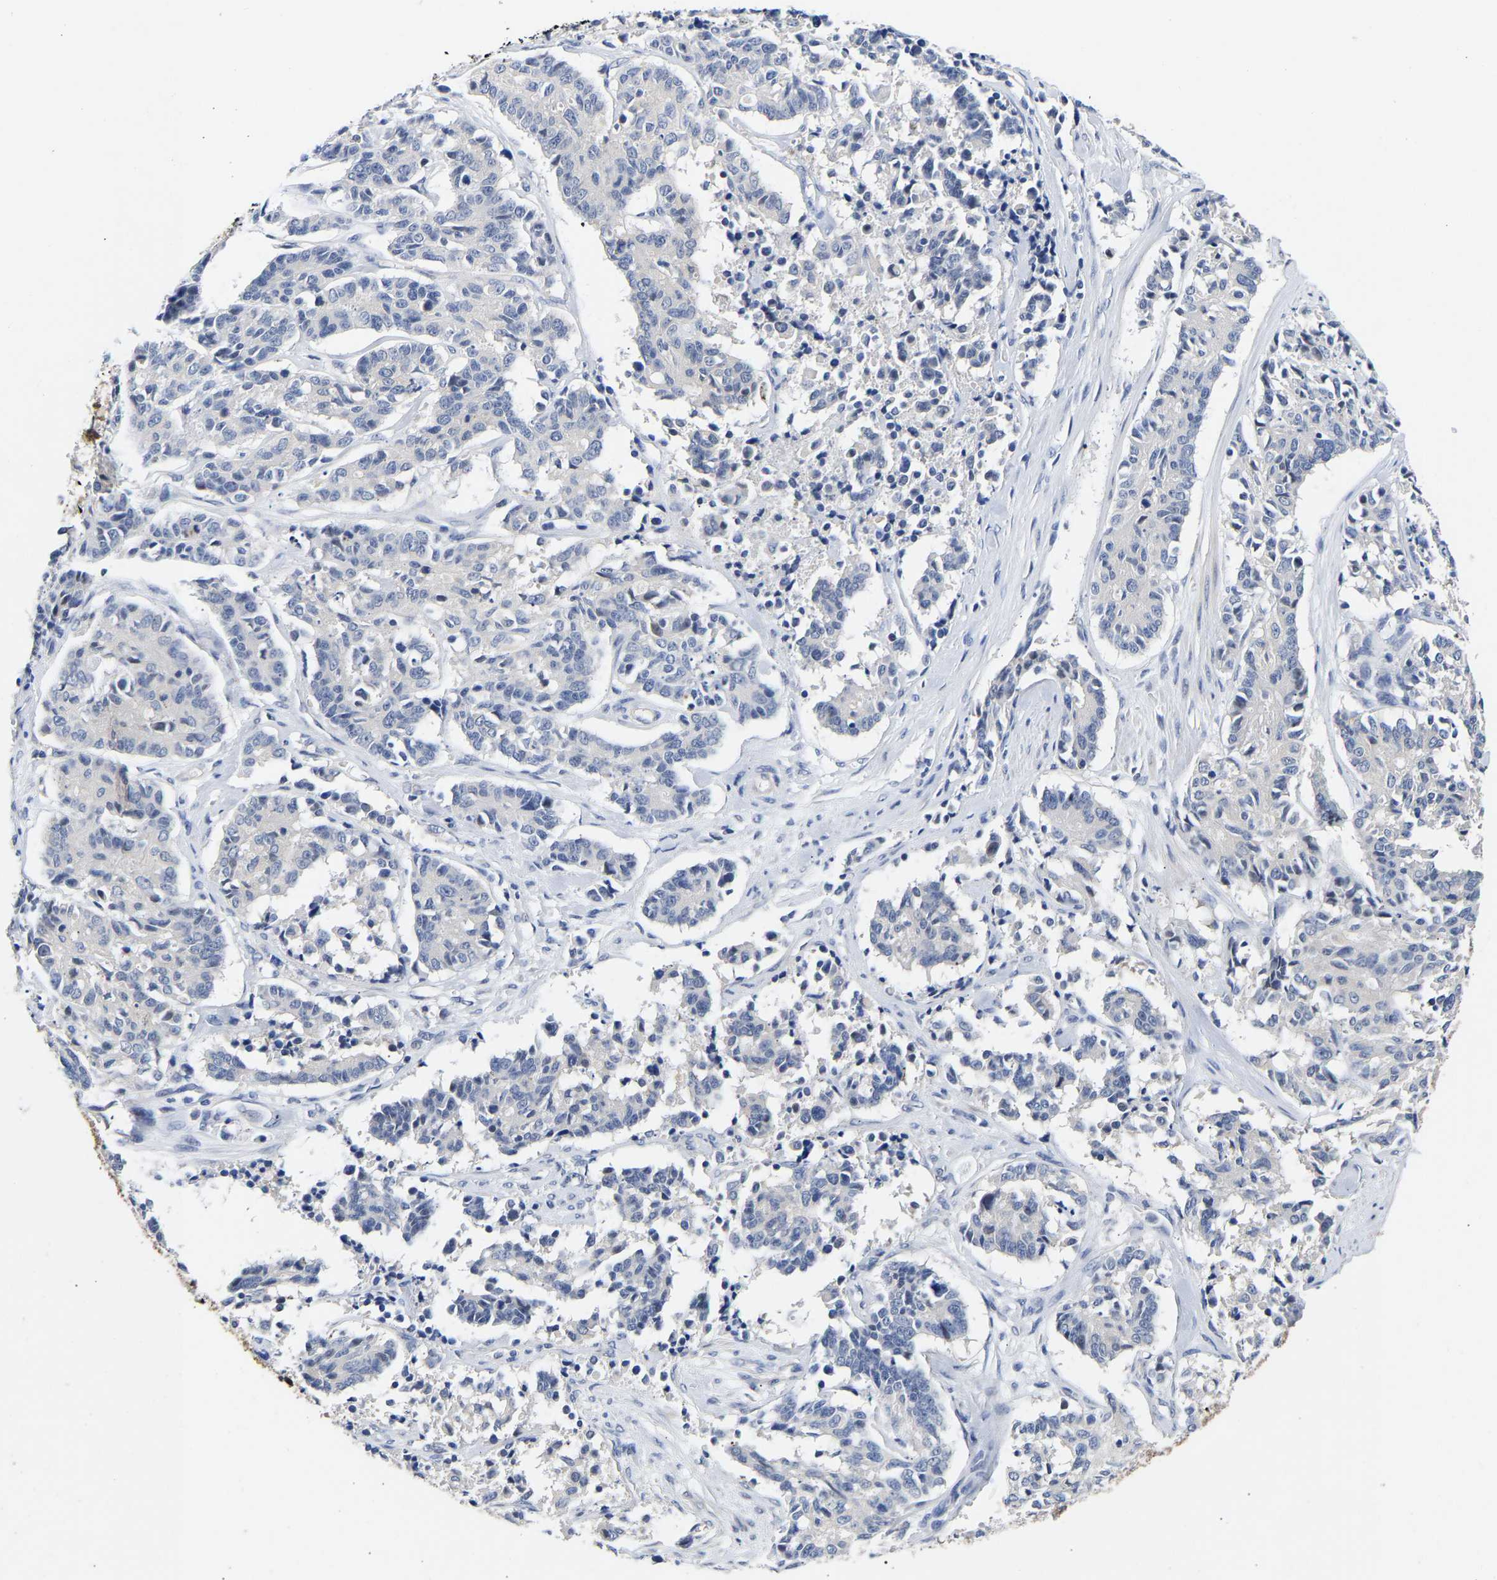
{"staining": {"intensity": "negative", "quantity": "none", "location": "none"}, "tissue": "cervical cancer", "cell_type": "Tumor cells", "image_type": "cancer", "snomed": [{"axis": "morphology", "description": "Squamous cell carcinoma, NOS"}, {"axis": "topography", "description": "Cervix"}], "caption": "Cervical cancer stained for a protein using IHC reveals no positivity tumor cells.", "gene": "CCDC6", "patient": {"sex": "female", "age": 35}}